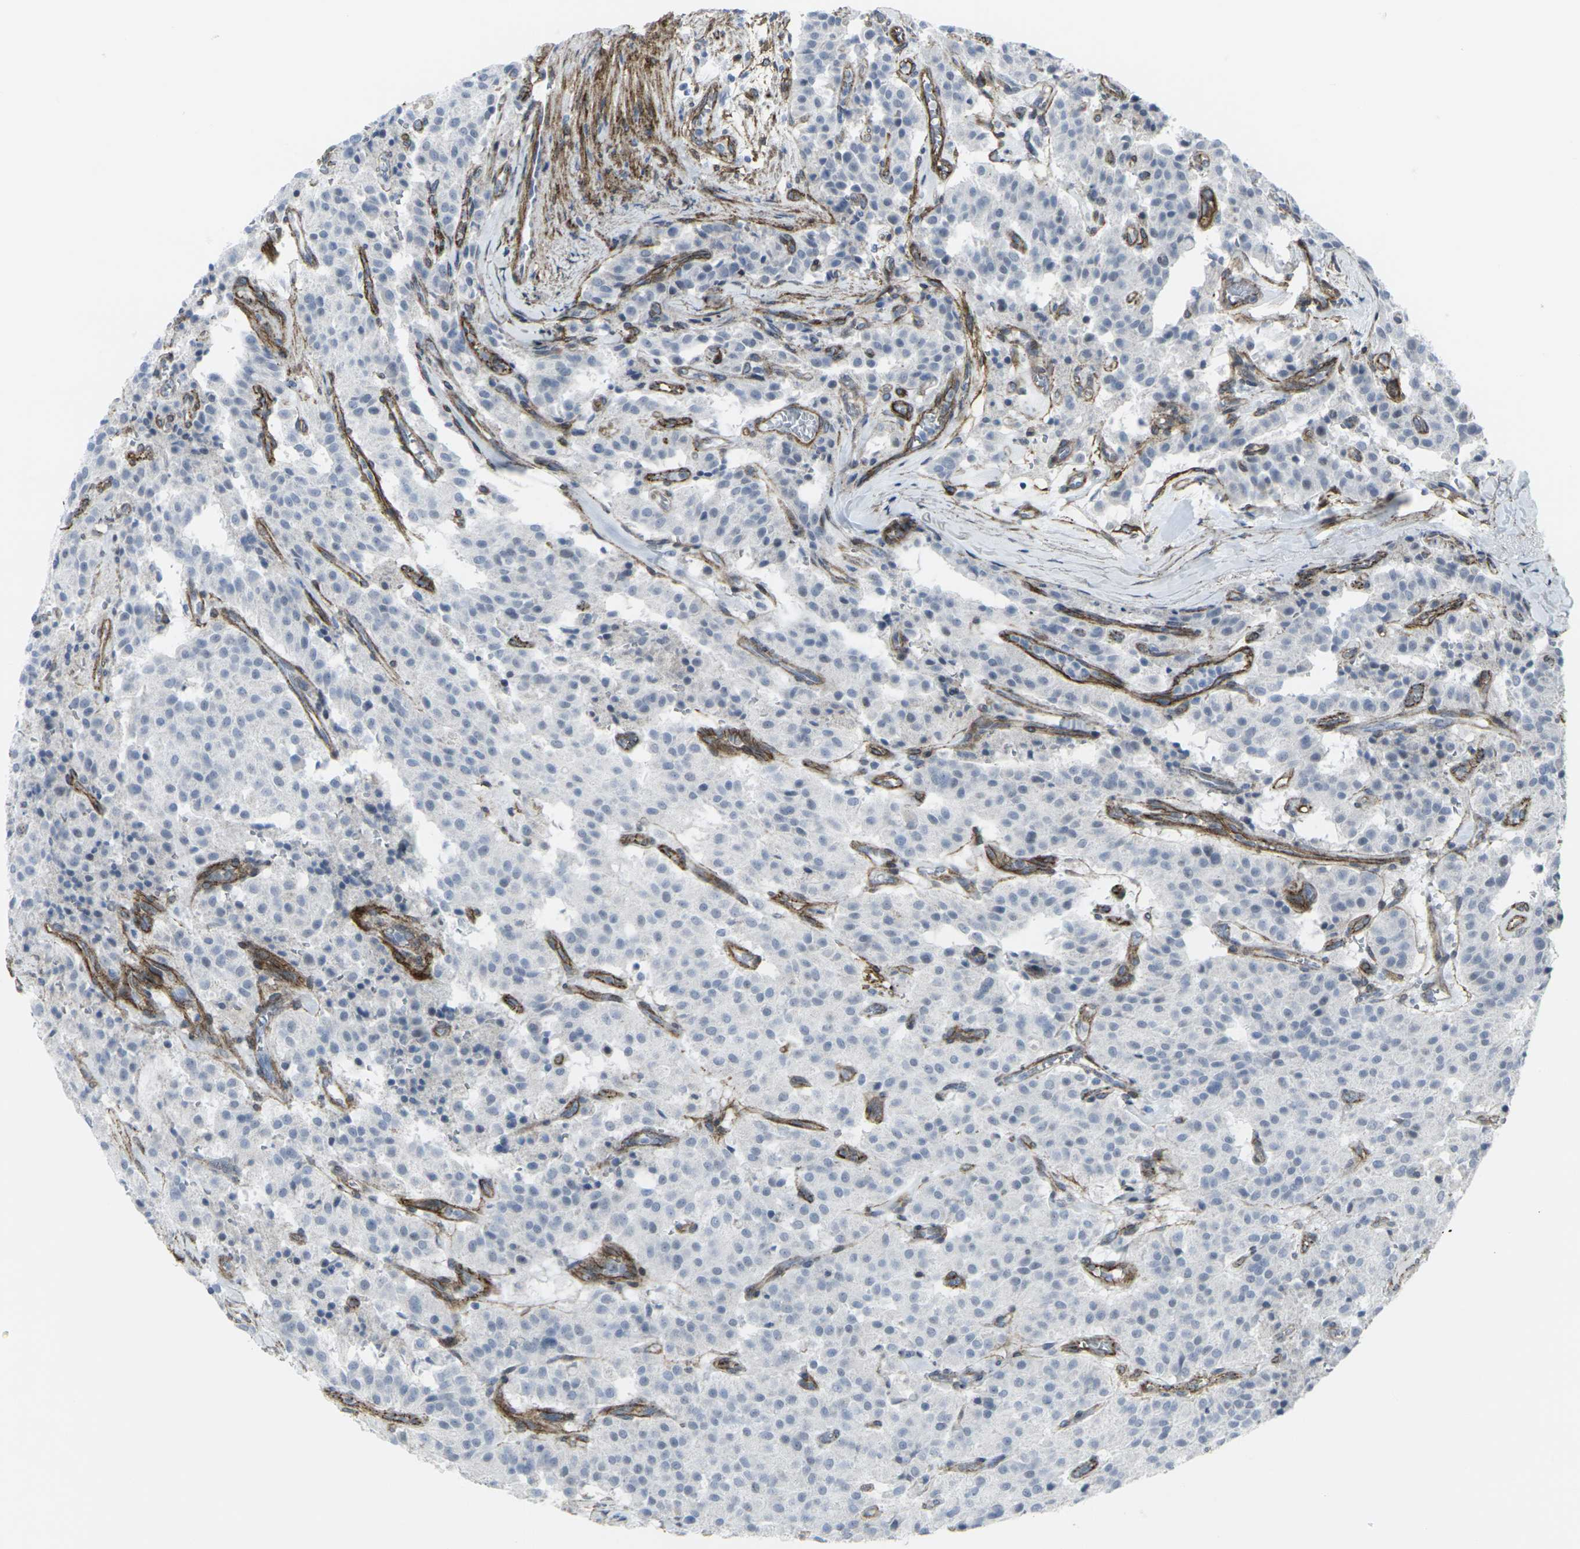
{"staining": {"intensity": "negative", "quantity": "none", "location": "none"}, "tissue": "carcinoid", "cell_type": "Tumor cells", "image_type": "cancer", "snomed": [{"axis": "morphology", "description": "Carcinoid, malignant, NOS"}, {"axis": "topography", "description": "Lung"}], "caption": "DAB (3,3'-diaminobenzidine) immunohistochemical staining of human carcinoid (malignant) displays no significant expression in tumor cells.", "gene": "CDH11", "patient": {"sex": "male", "age": 30}}